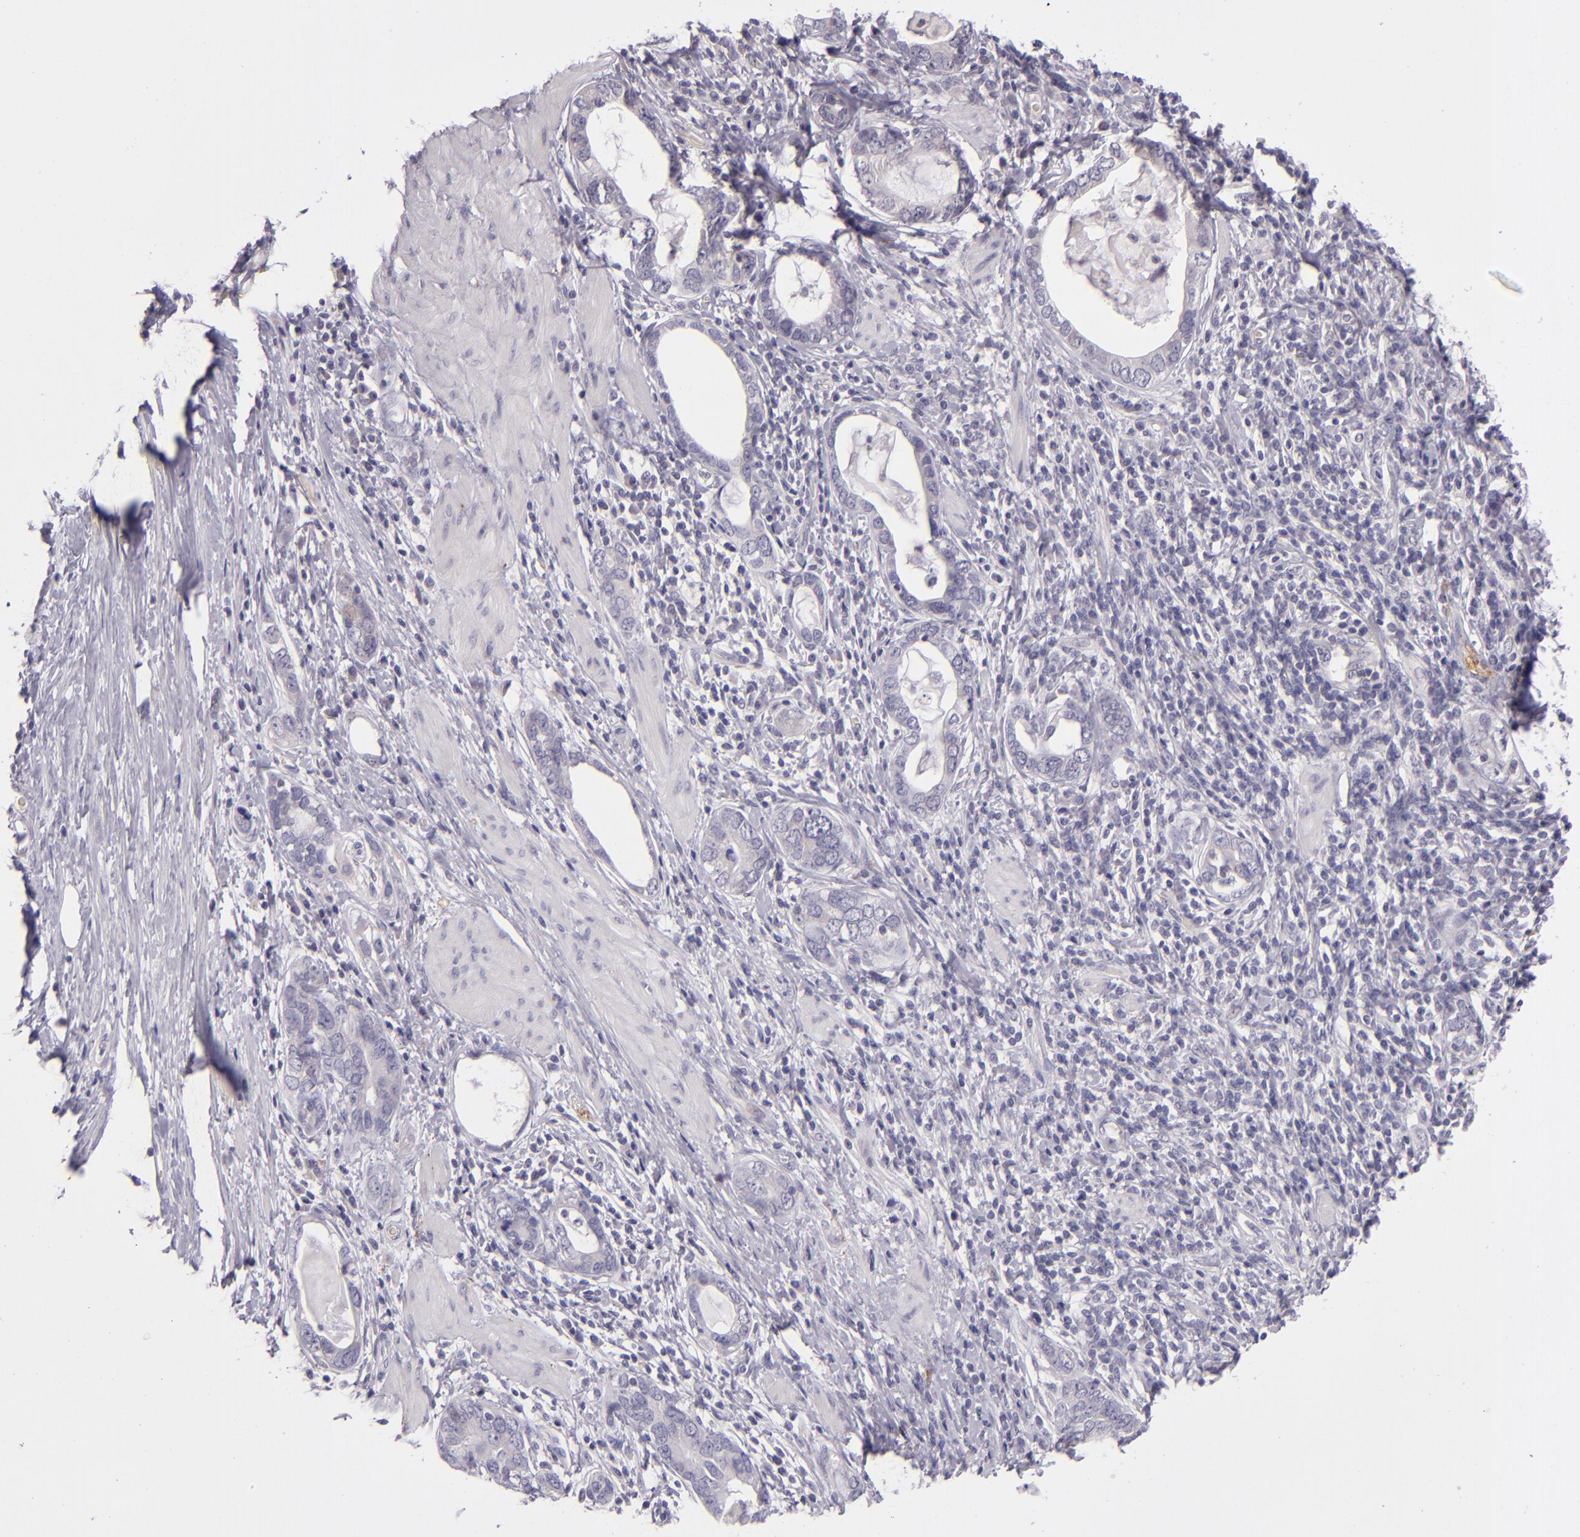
{"staining": {"intensity": "negative", "quantity": "none", "location": "none"}, "tissue": "stomach cancer", "cell_type": "Tumor cells", "image_type": "cancer", "snomed": [{"axis": "morphology", "description": "Adenocarcinoma, NOS"}, {"axis": "topography", "description": "Stomach, lower"}], "caption": "Protein analysis of stomach cancer exhibits no significant staining in tumor cells.", "gene": "SNCB", "patient": {"sex": "female", "age": 93}}